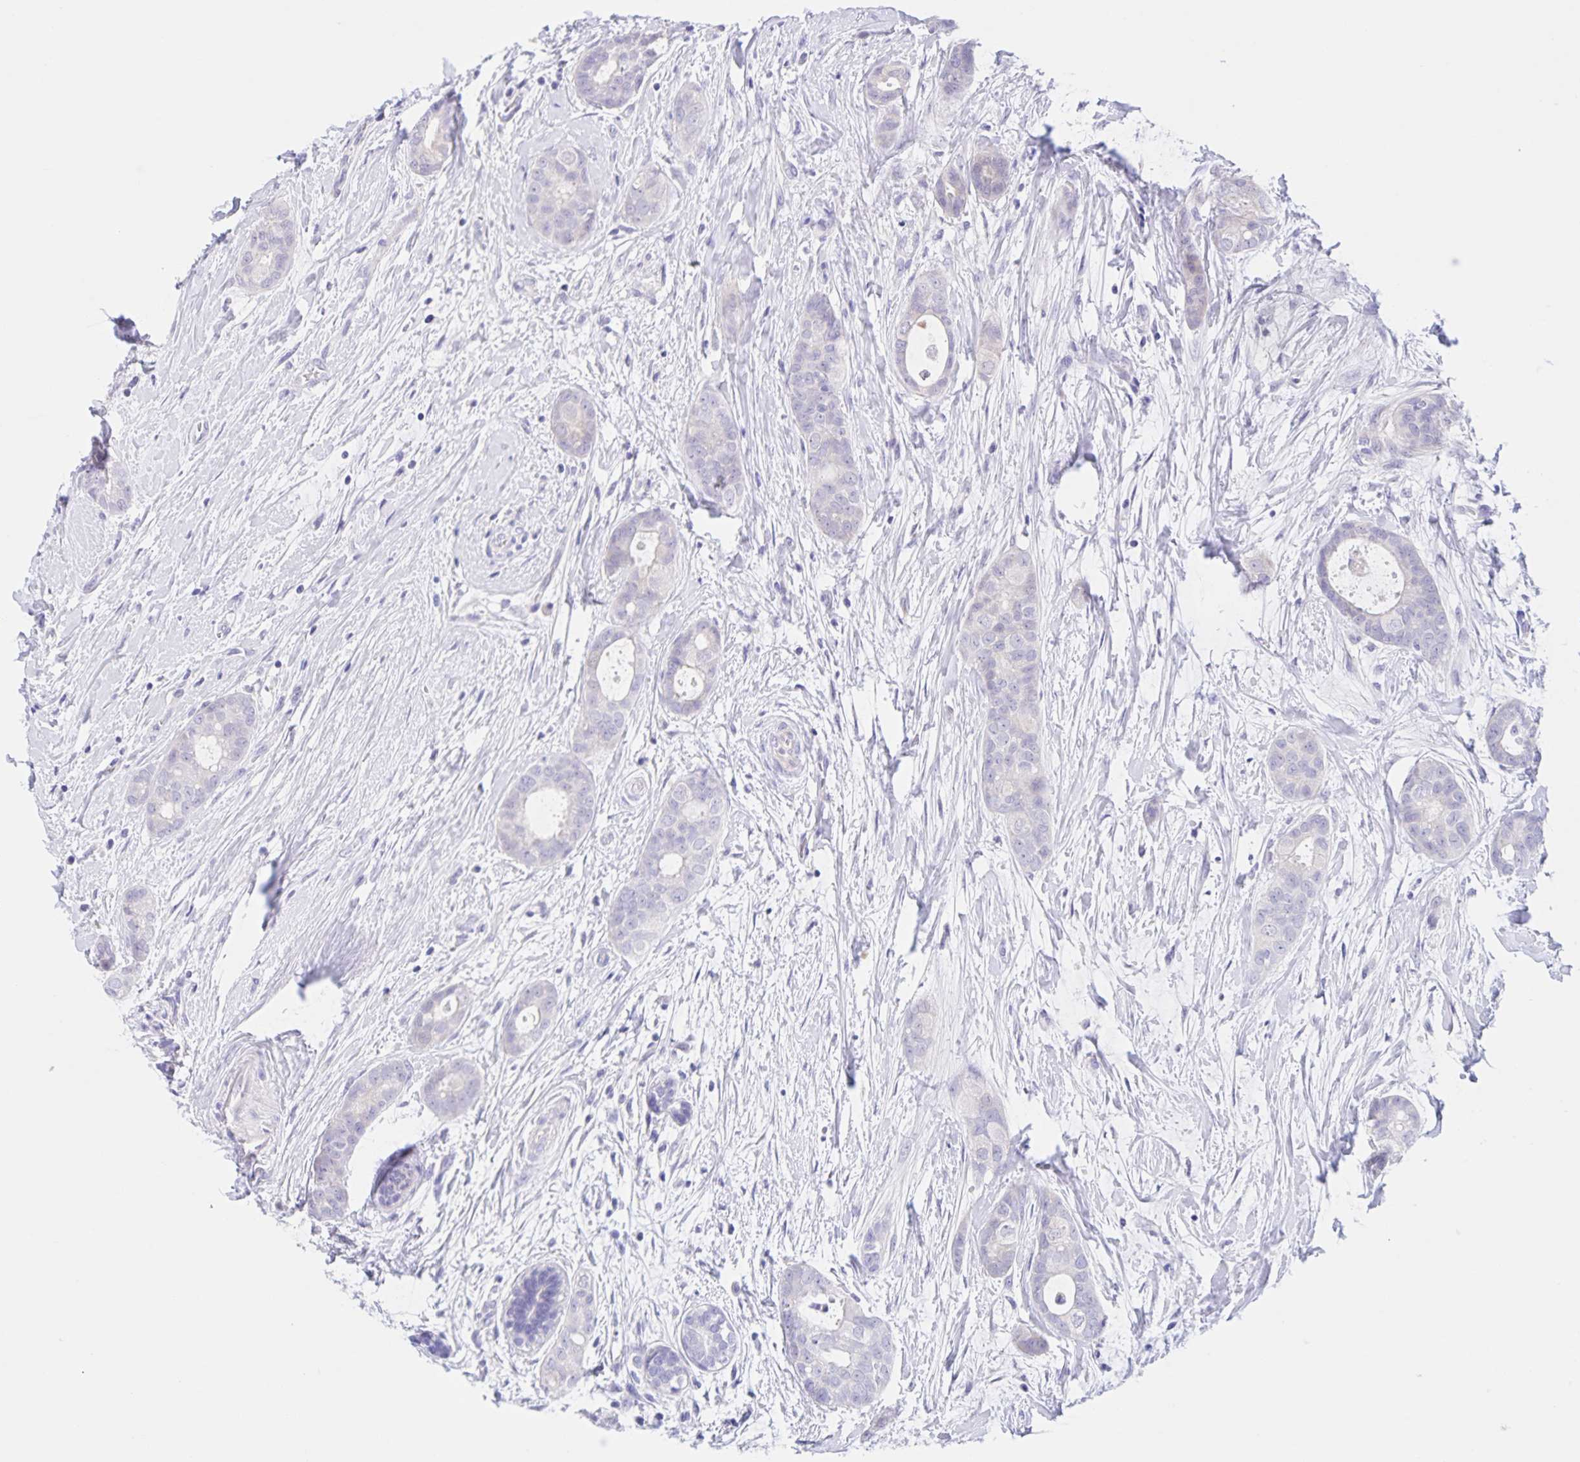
{"staining": {"intensity": "negative", "quantity": "none", "location": "none"}, "tissue": "breast cancer", "cell_type": "Tumor cells", "image_type": "cancer", "snomed": [{"axis": "morphology", "description": "Duct carcinoma"}, {"axis": "topography", "description": "Breast"}], "caption": "This is an immunohistochemistry photomicrograph of human breast infiltrating ductal carcinoma. There is no staining in tumor cells.", "gene": "DMGDH", "patient": {"sex": "female", "age": 45}}